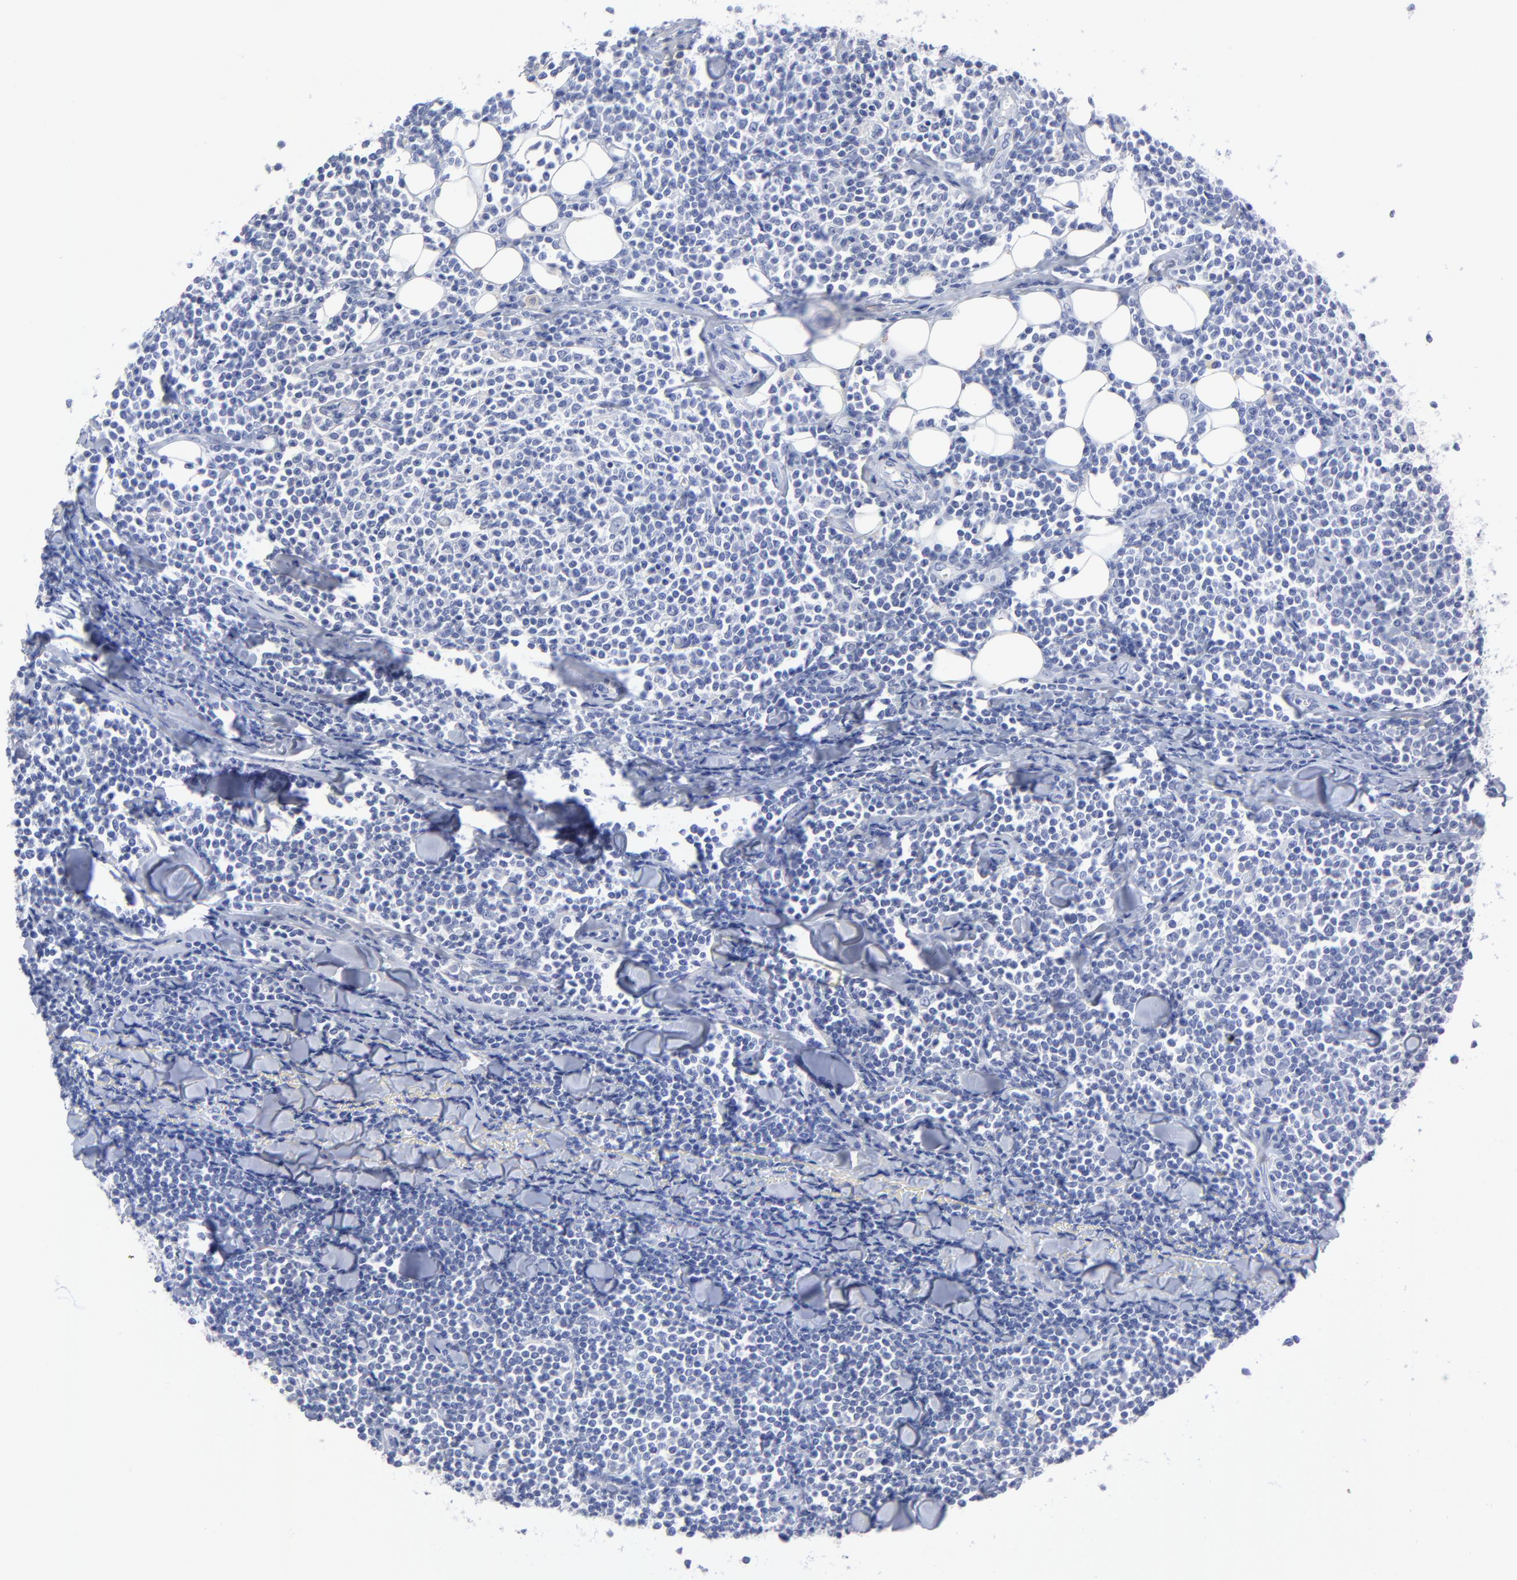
{"staining": {"intensity": "negative", "quantity": "none", "location": "none"}, "tissue": "lymphoma", "cell_type": "Tumor cells", "image_type": "cancer", "snomed": [{"axis": "morphology", "description": "Malignant lymphoma, non-Hodgkin's type, Low grade"}, {"axis": "topography", "description": "Soft tissue"}], "caption": "A histopathology image of lymphoma stained for a protein exhibits no brown staining in tumor cells. (Immunohistochemistry, brightfield microscopy, high magnification).", "gene": "ACY1", "patient": {"sex": "male", "age": 92}}